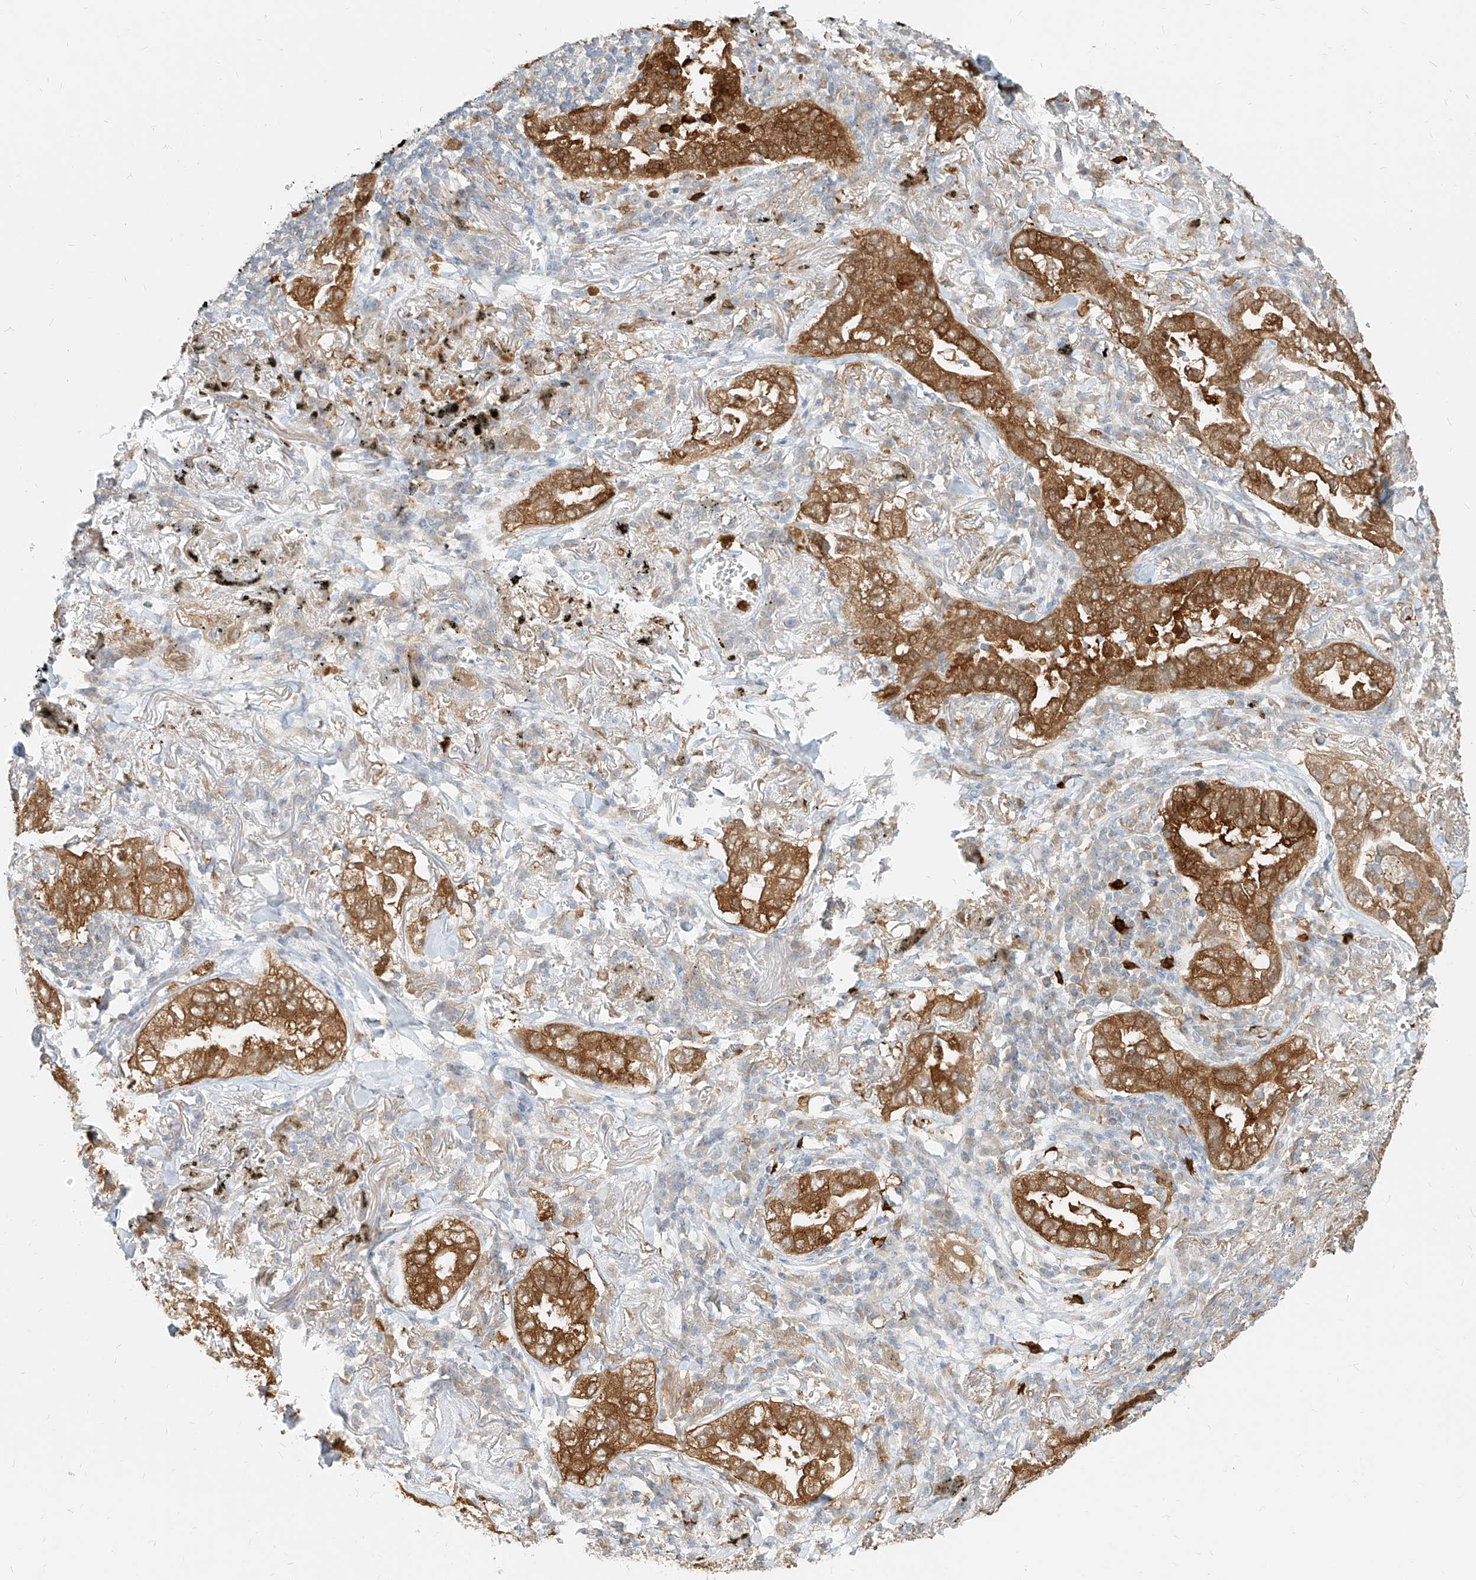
{"staining": {"intensity": "moderate", "quantity": ">75%", "location": "cytoplasmic/membranous"}, "tissue": "lung cancer", "cell_type": "Tumor cells", "image_type": "cancer", "snomed": [{"axis": "morphology", "description": "Adenocarcinoma, NOS"}, {"axis": "topography", "description": "Lung"}], "caption": "Brown immunohistochemical staining in lung adenocarcinoma reveals moderate cytoplasmic/membranous positivity in about >75% of tumor cells. (Brightfield microscopy of DAB IHC at high magnification).", "gene": "PGD", "patient": {"sex": "male", "age": 65}}